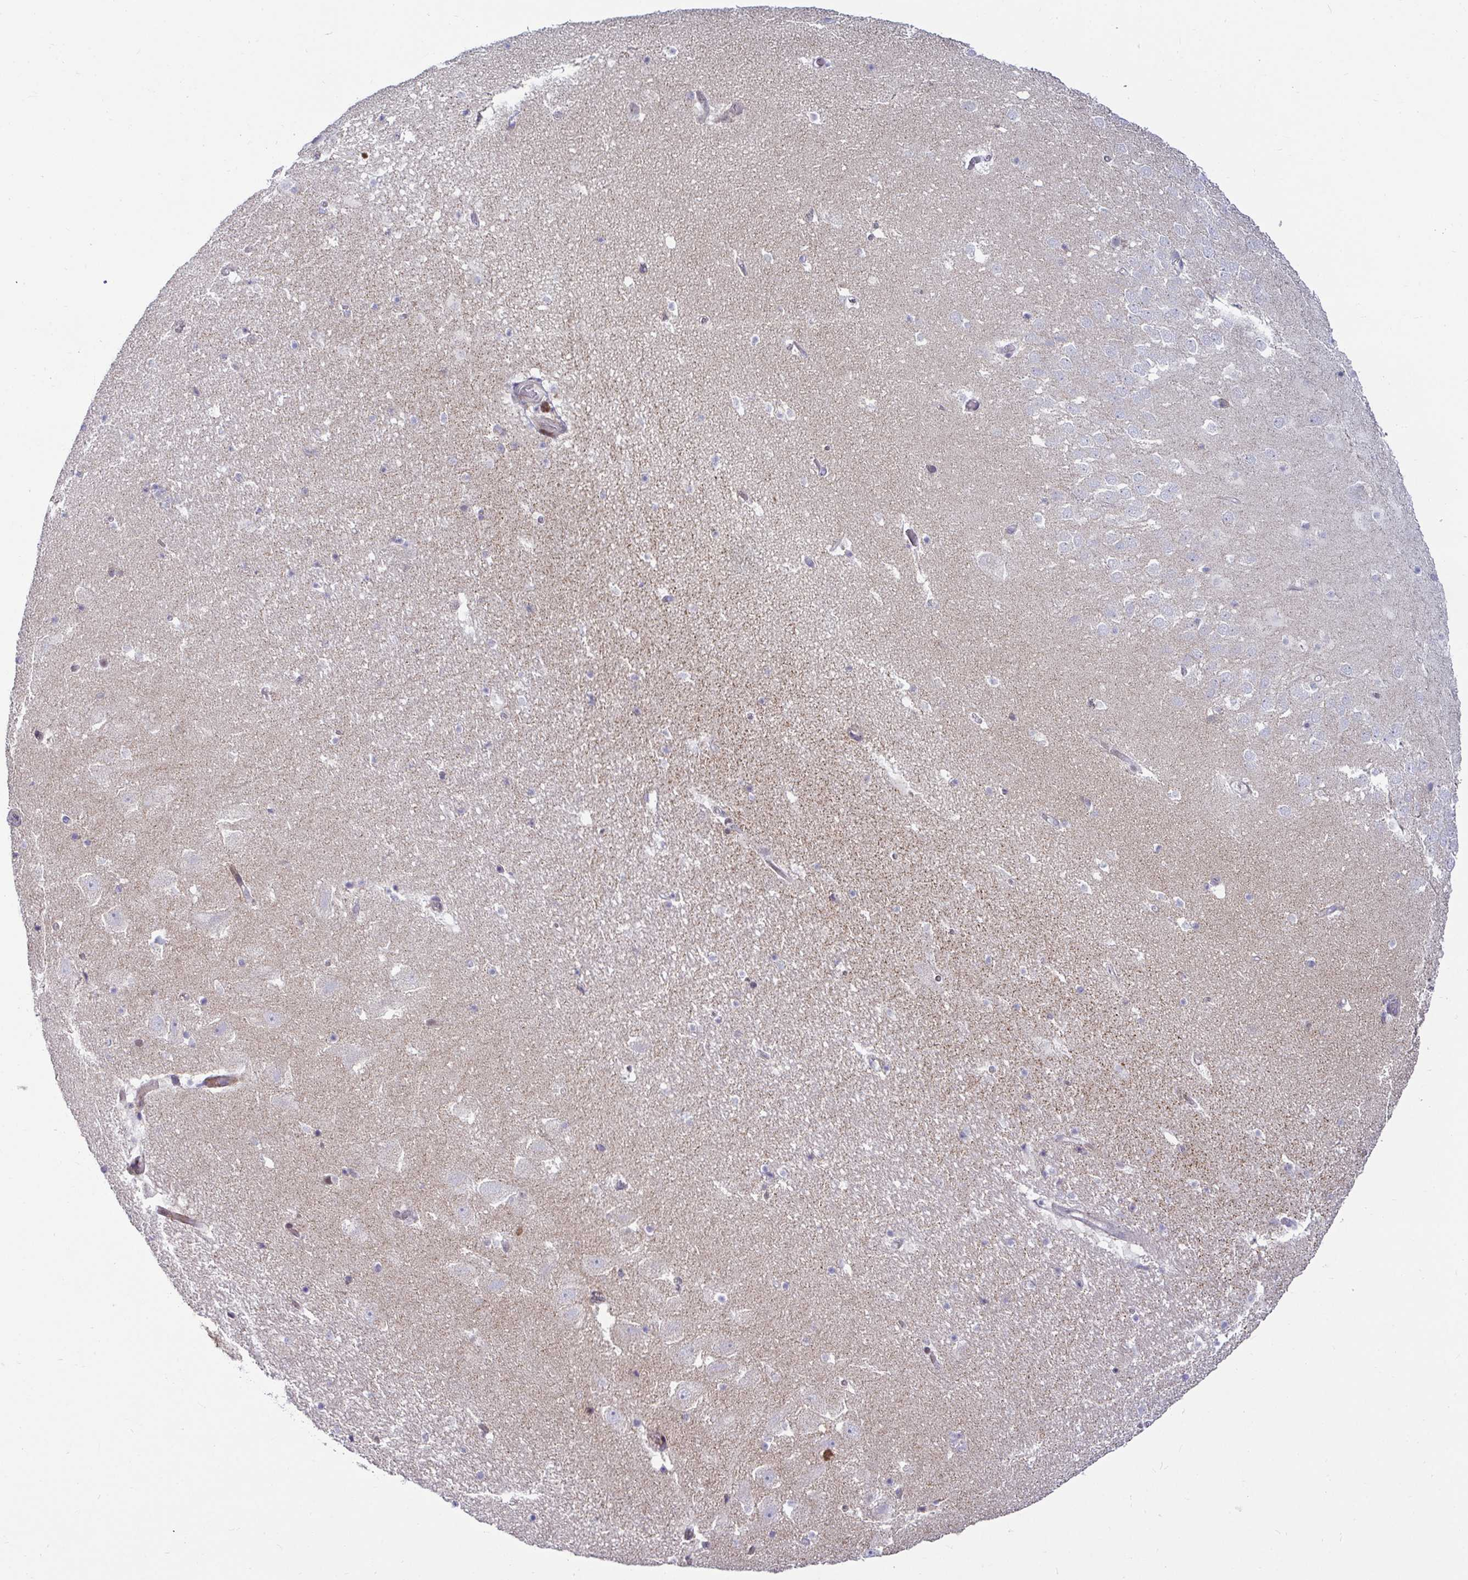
{"staining": {"intensity": "negative", "quantity": "none", "location": "none"}, "tissue": "hippocampus", "cell_type": "Glial cells", "image_type": "normal", "snomed": [{"axis": "morphology", "description": "Normal tissue, NOS"}, {"axis": "topography", "description": "Hippocampus"}], "caption": "Immunohistochemistry (IHC) image of normal human hippocampus stained for a protein (brown), which displays no positivity in glial cells. (Stains: DAB IHC with hematoxylin counter stain, Microscopy: brightfield microscopy at high magnification).", "gene": "DZIP1", "patient": {"sex": "female", "age": 42}}